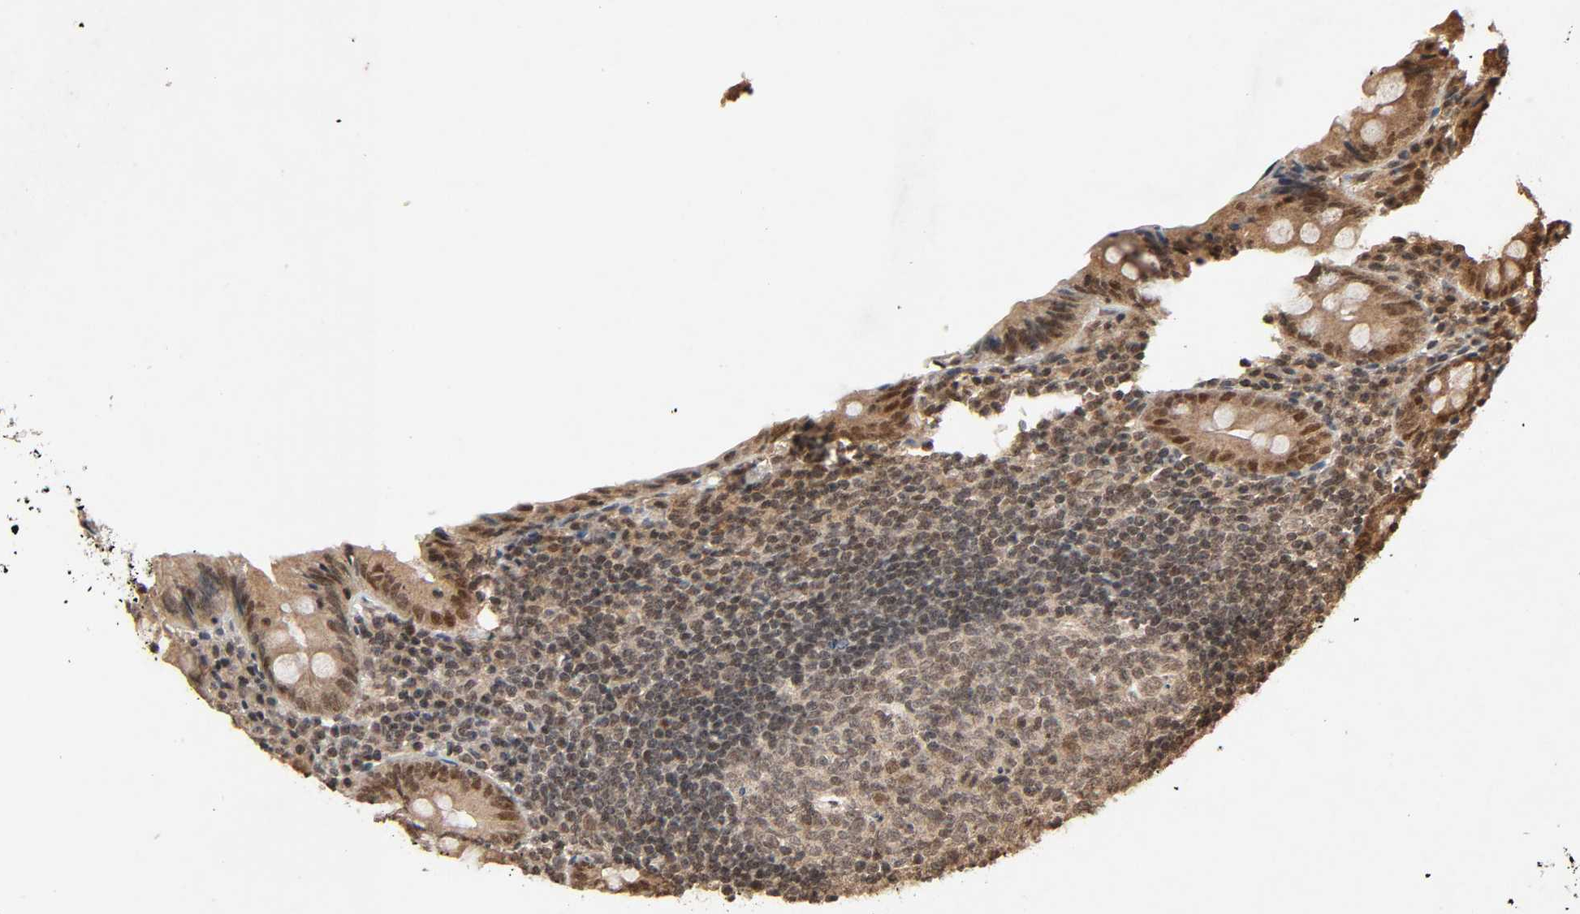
{"staining": {"intensity": "moderate", "quantity": ">75%", "location": "cytoplasmic/membranous,nuclear"}, "tissue": "appendix", "cell_type": "Glandular cells", "image_type": "normal", "snomed": [{"axis": "morphology", "description": "Normal tissue, NOS"}, {"axis": "topography", "description": "Appendix"}], "caption": "Protein expression analysis of normal appendix demonstrates moderate cytoplasmic/membranous,nuclear positivity in approximately >75% of glandular cells. Using DAB (3,3'-diaminobenzidine) (brown) and hematoxylin (blue) stains, captured at high magnification using brightfield microscopy.", "gene": "MAPKAPK5", "patient": {"sex": "female", "age": 10}}